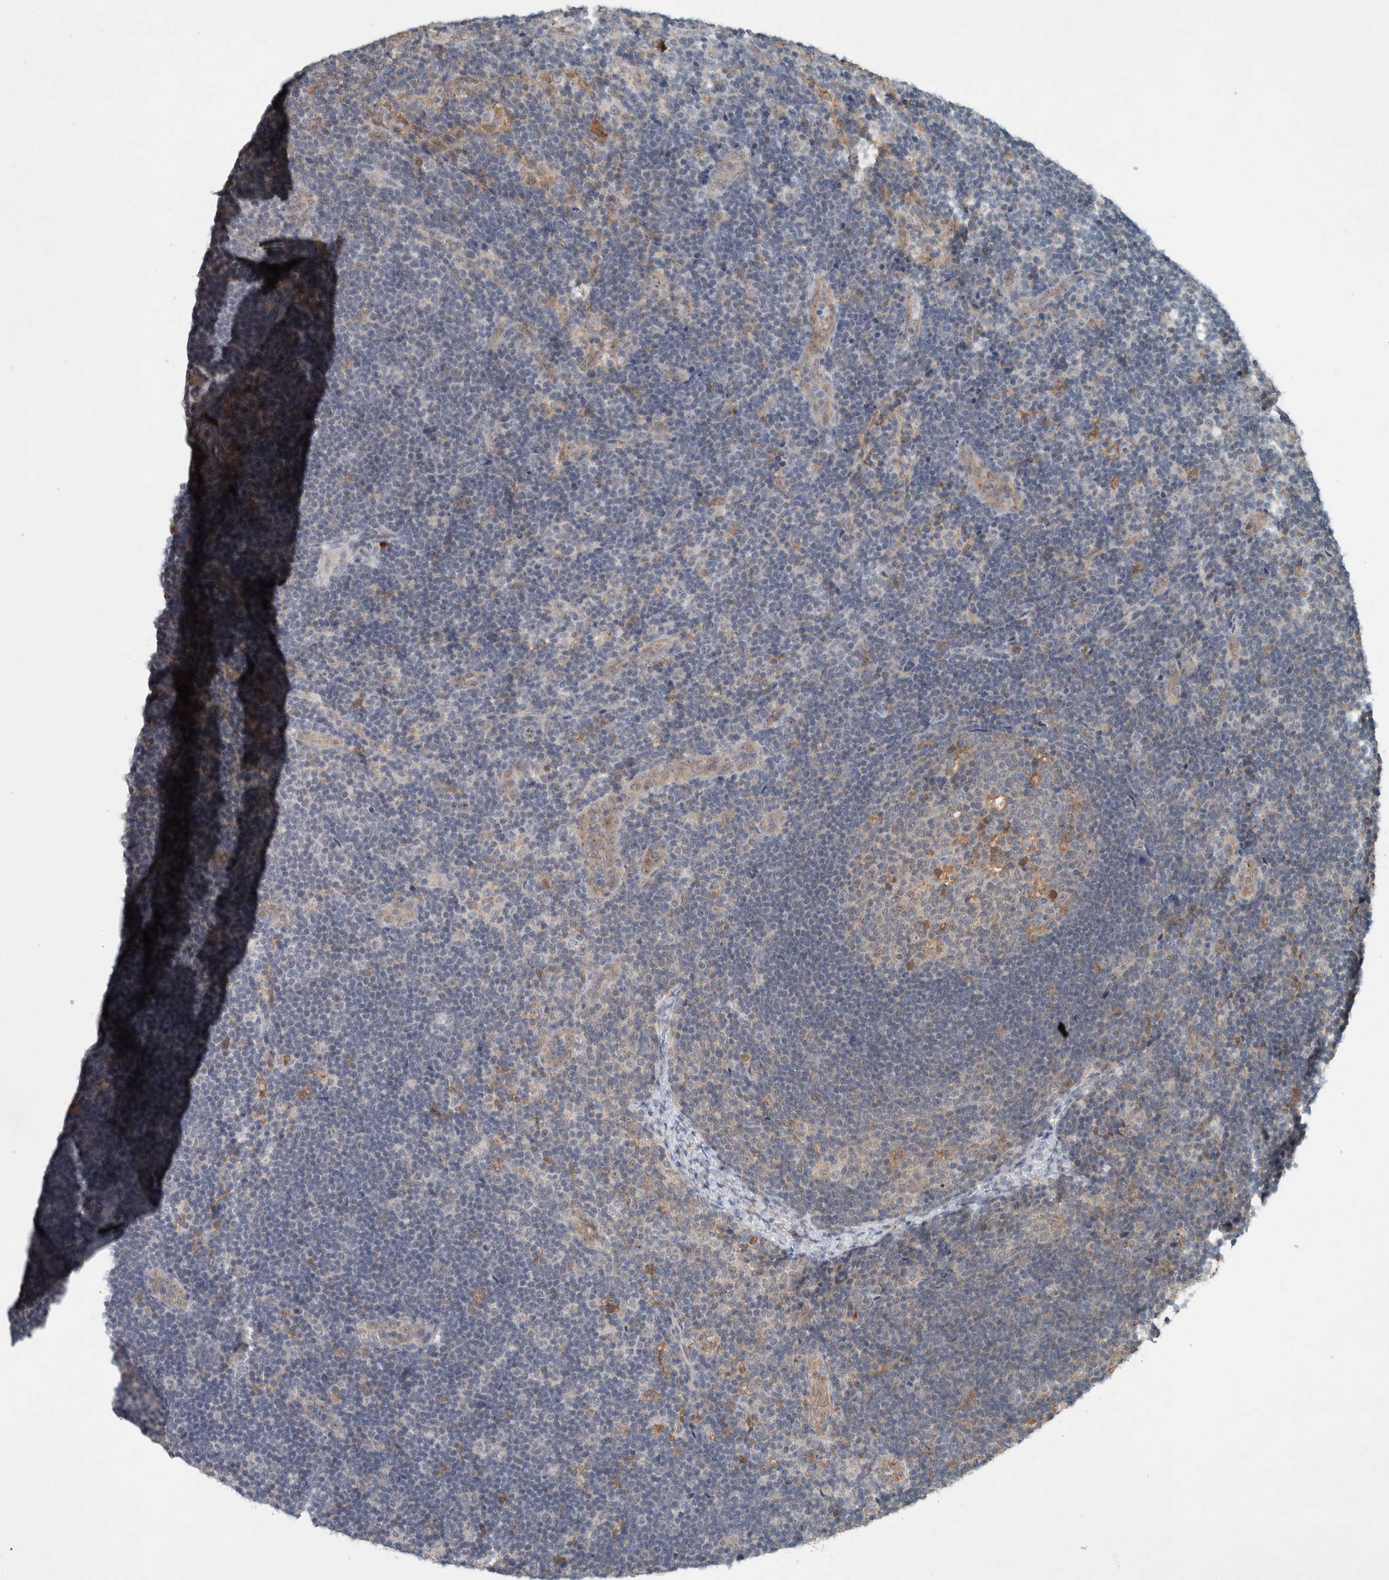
{"staining": {"intensity": "moderate", "quantity": "<25%", "location": "cytoplasmic/membranous"}, "tissue": "lymph node", "cell_type": "Germinal center cells", "image_type": "normal", "snomed": [{"axis": "morphology", "description": "Normal tissue, NOS"}, {"axis": "topography", "description": "Lymph node"}], "caption": "IHC micrograph of unremarkable lymph node: human lymph node stained using IHC demonstrates low levels of moderate protein expression localized specifically in the cytoplasmic/membranous of germinal center cells, appearing as a cytoplasmic/membranous brown color.", "gene": "ENSG00000285245", "patient": {"sex": "female", "age": 22}}